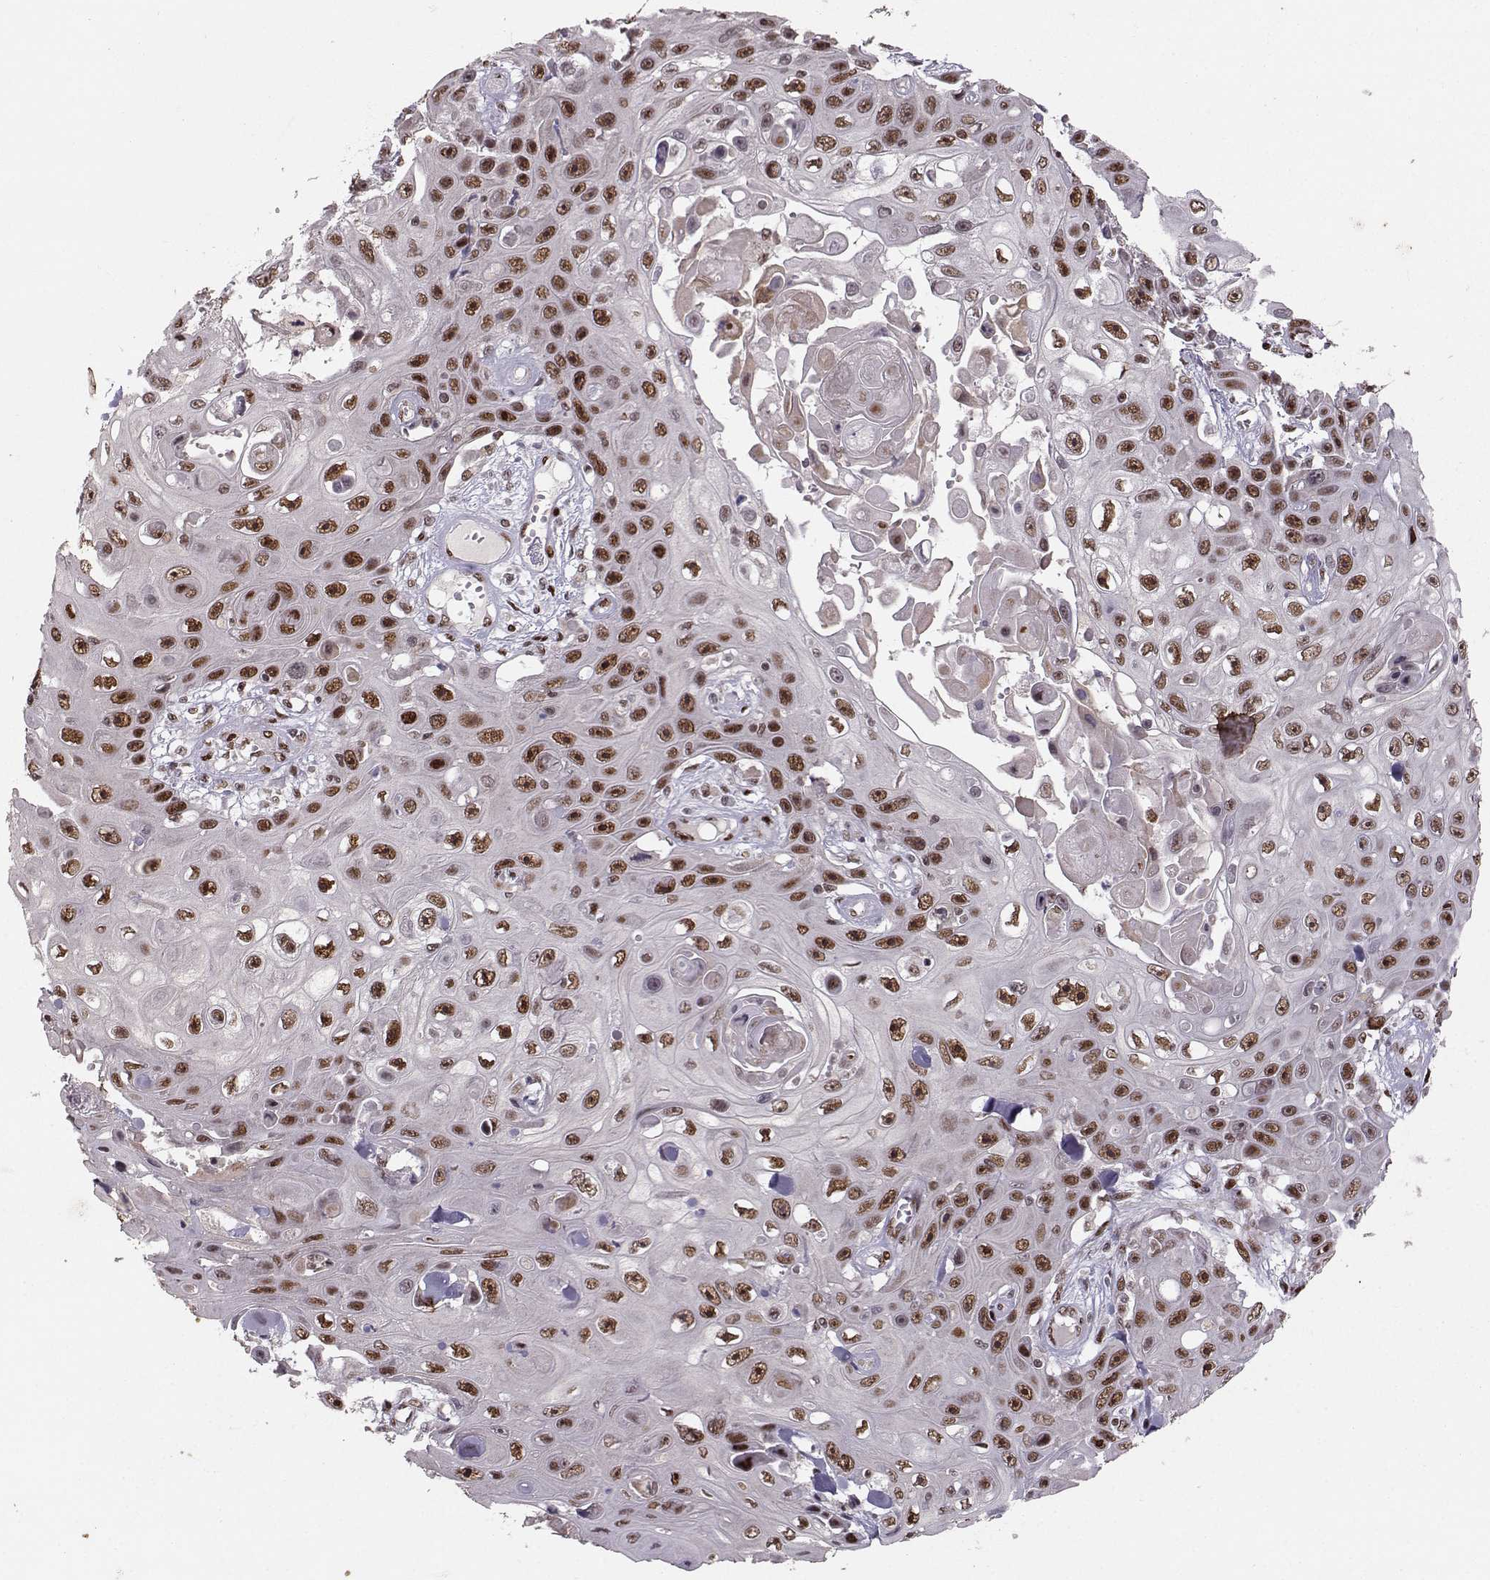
{"staining": {"intensity": "strong", "quantity": "25%-75%", "location": "nuclear"}, "tissue": "skin cancer", "cell_type": "Tumor cells", "image_type": "cancer", "snomed": [{"axis": "morphology", "description": "Squamous cell carcinoma, NOS"}, {"axis": "topography", "description": "Skin"}], "caption": "Immunohistochemical staining of human skin cancer (squamous cell carcinoma) exhibits high levels of strong nuclear protein expression in approximately 25%-75% of tumor cells.", "gene": "SNAPC2", "patient": {"sex": "male", "age": 82}}